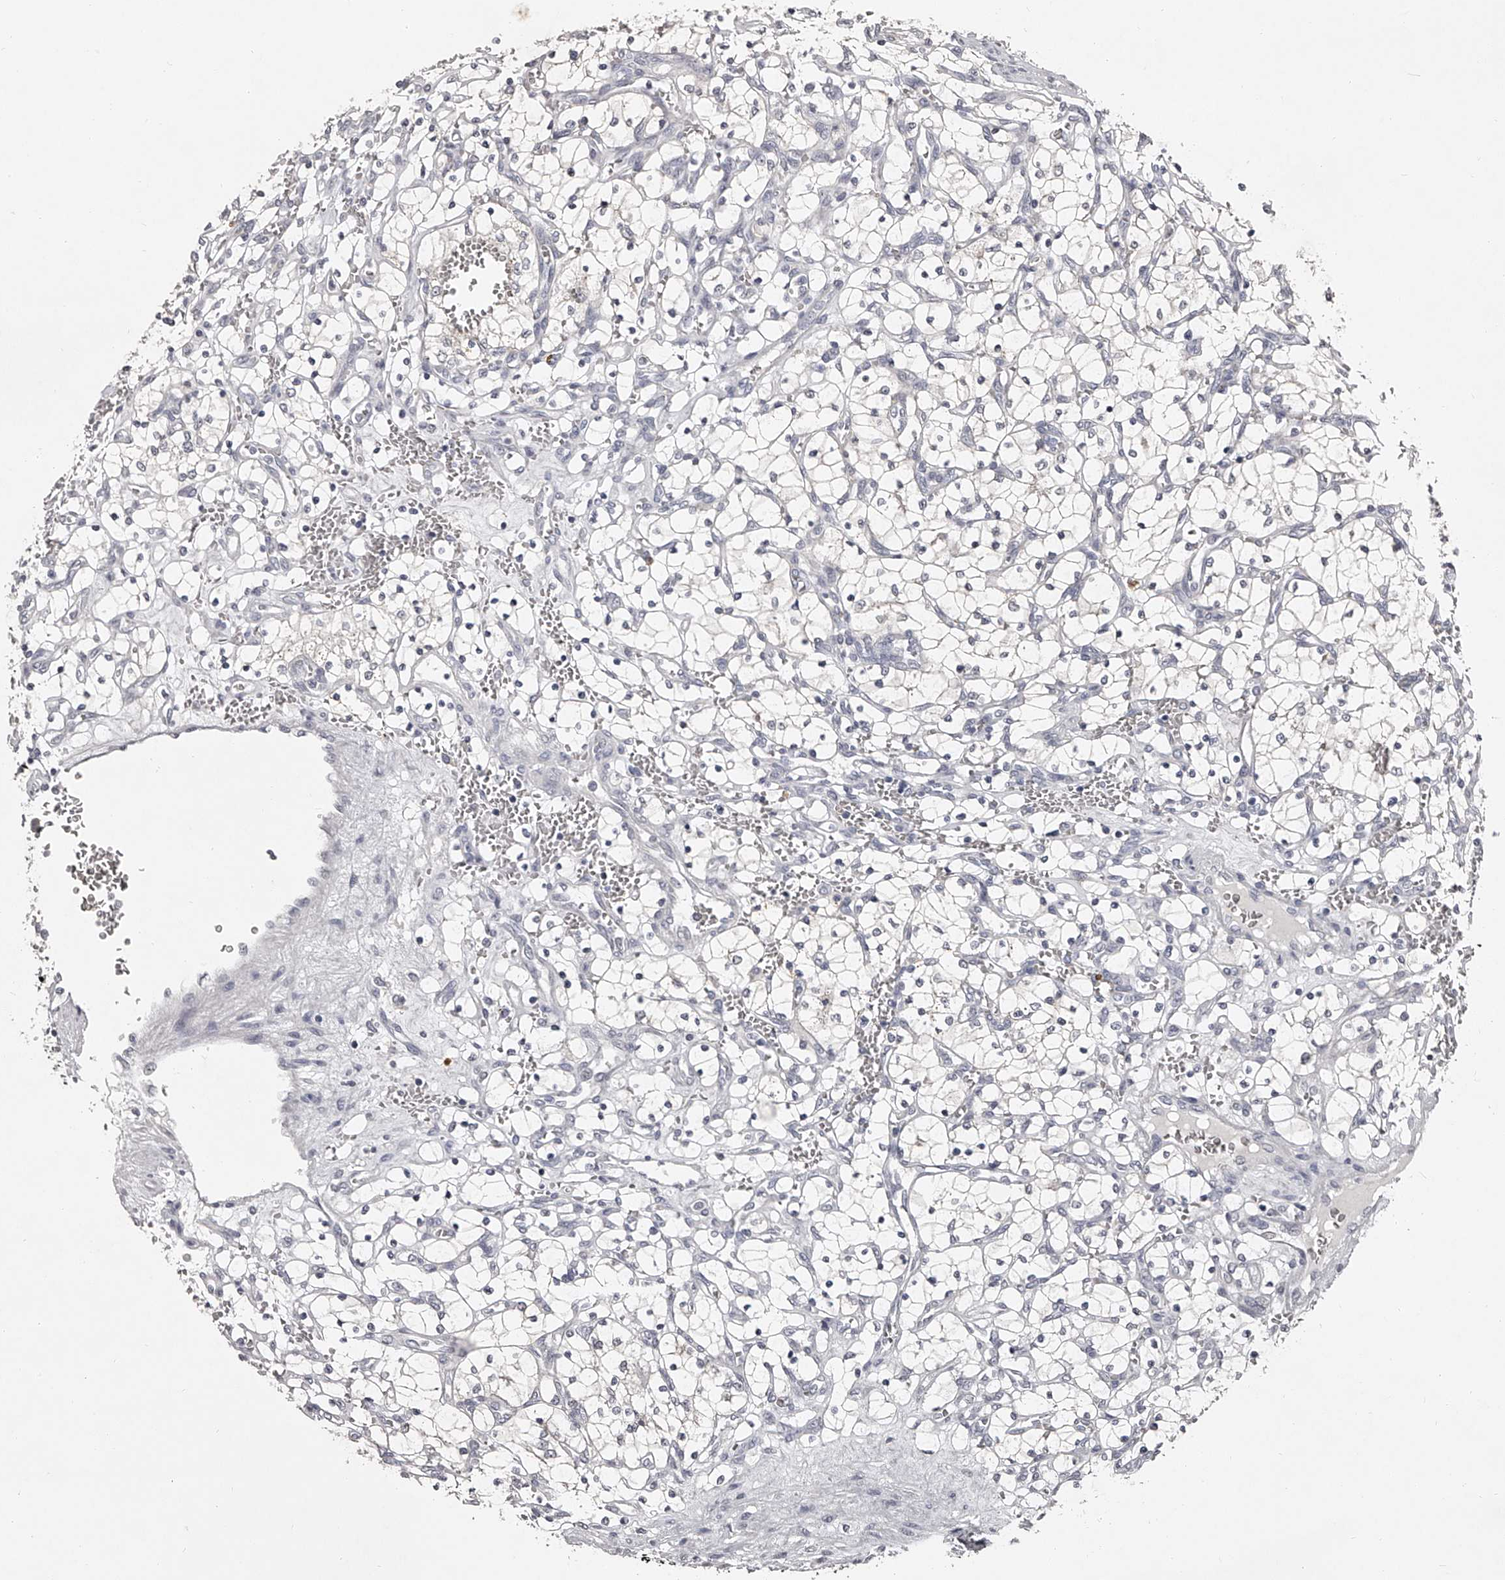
{"staining": {"intensity": "negative", "quantity": "none", "location": "none"}, "tissue": "renal cancer", "cell_type": "Tumor cells", "image_type": "cancer", "snomed": [{"axis": "morphology", "description": "Adenocarcinoma, NOS"}, {"axis": "topography", "description": "Kidney"}], "caption": "This is an immunohistochemistry micrograph of adenocarcinoma (renal). There is no expression in tumor cells.", "gene": "NT5DC1", "patient": {"sex": "female", "age": 69}}